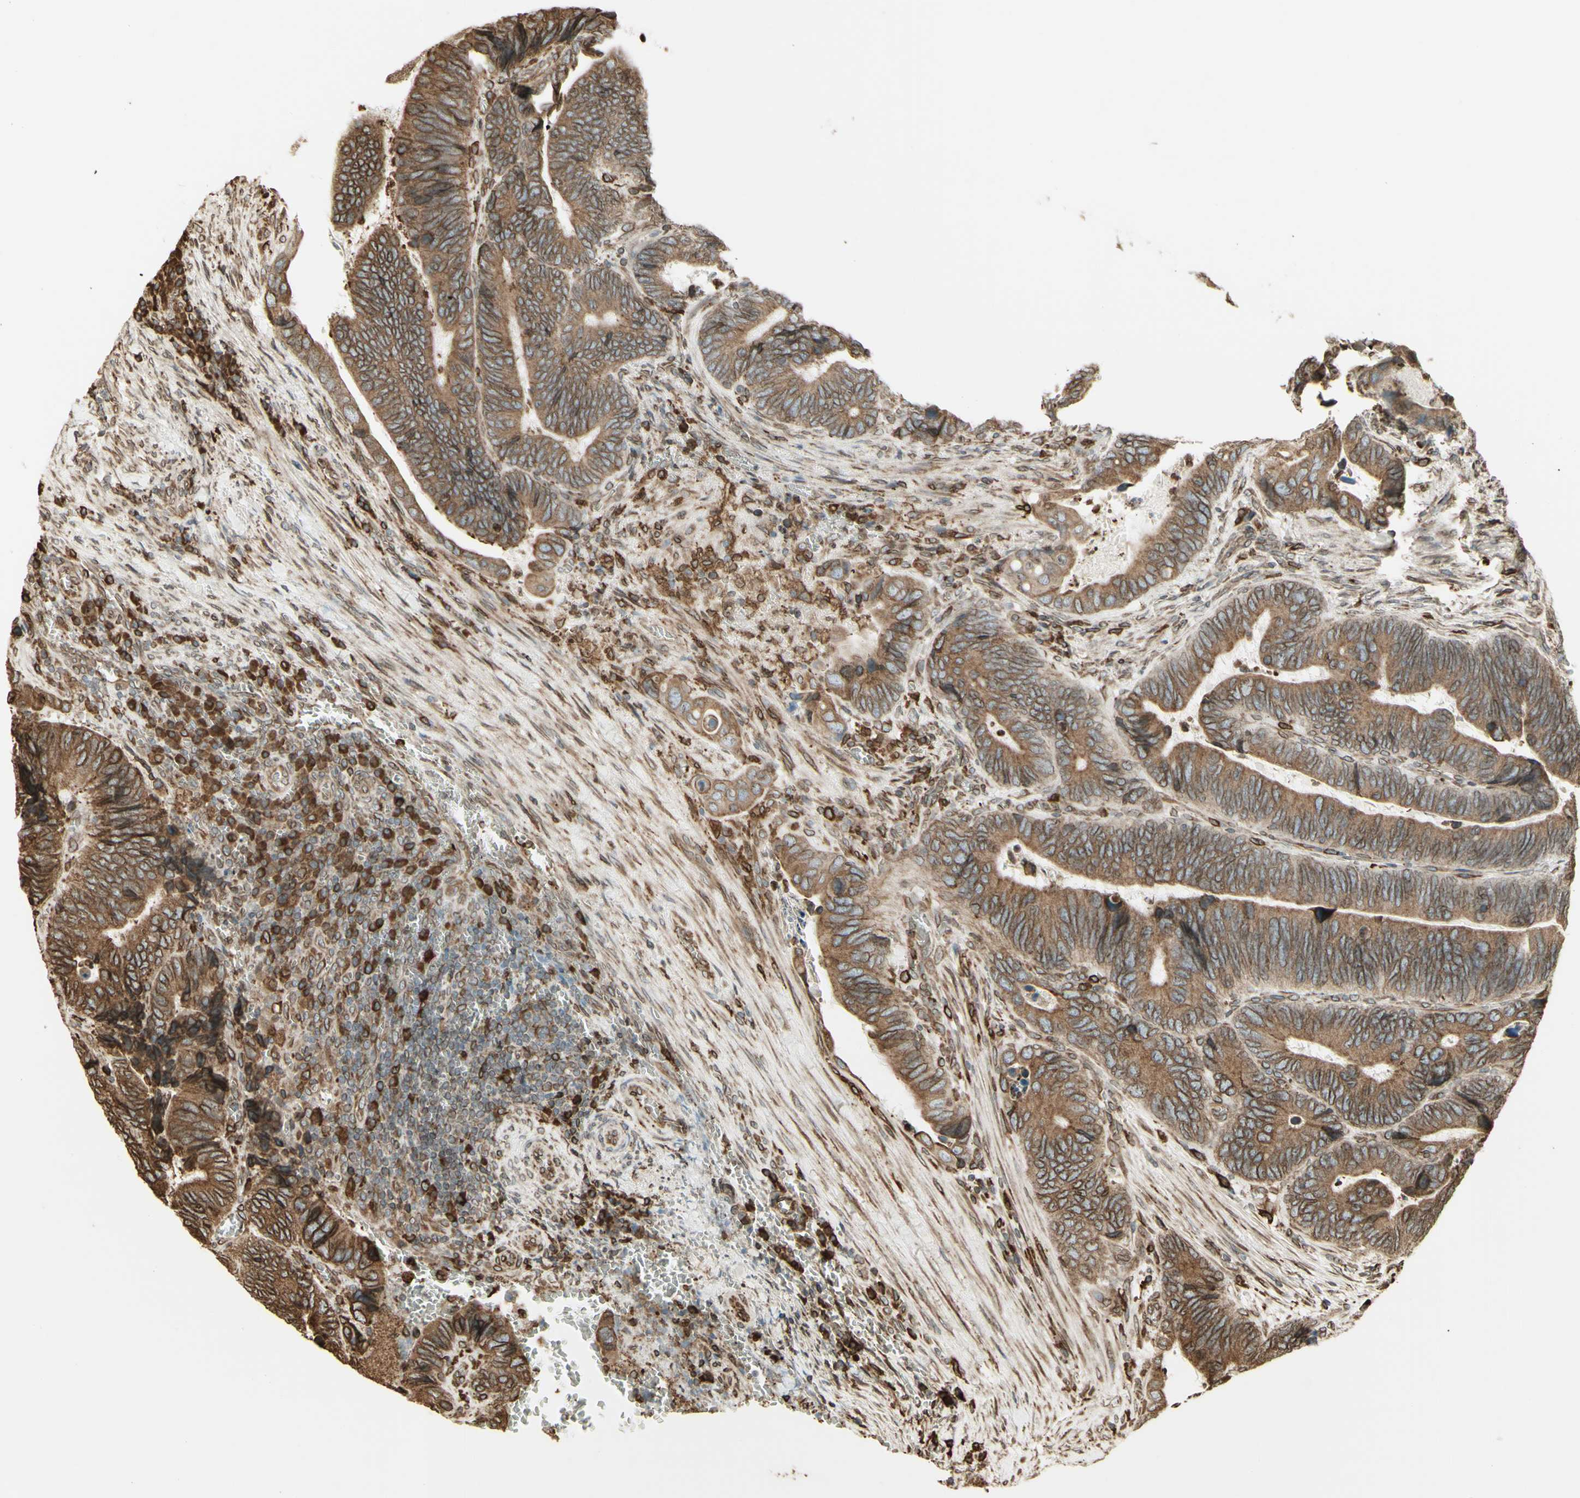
{"staining": {"intensity": "moderate", "quantity": ">75%", "location": "cytoplasmic/membranous"}, "tissue": "colorectal cancer", "cell_type": "Tumor cells", "image_type": "cancer", "snomed": [{"axis": "morphology", "description": "Adenocarcinoma, NOS"}, {"axis": "topography", "description": "Colon"}], "caption": "Brown immunohistochemical staining in colorectal adenocarcinoma shows moderate cytoplasmic/membranous positivity in about >75% of tumor cells. Nuclei are stained in blue.", "gene": "CANX", "patient": {"sex": "male", "age": 72}}